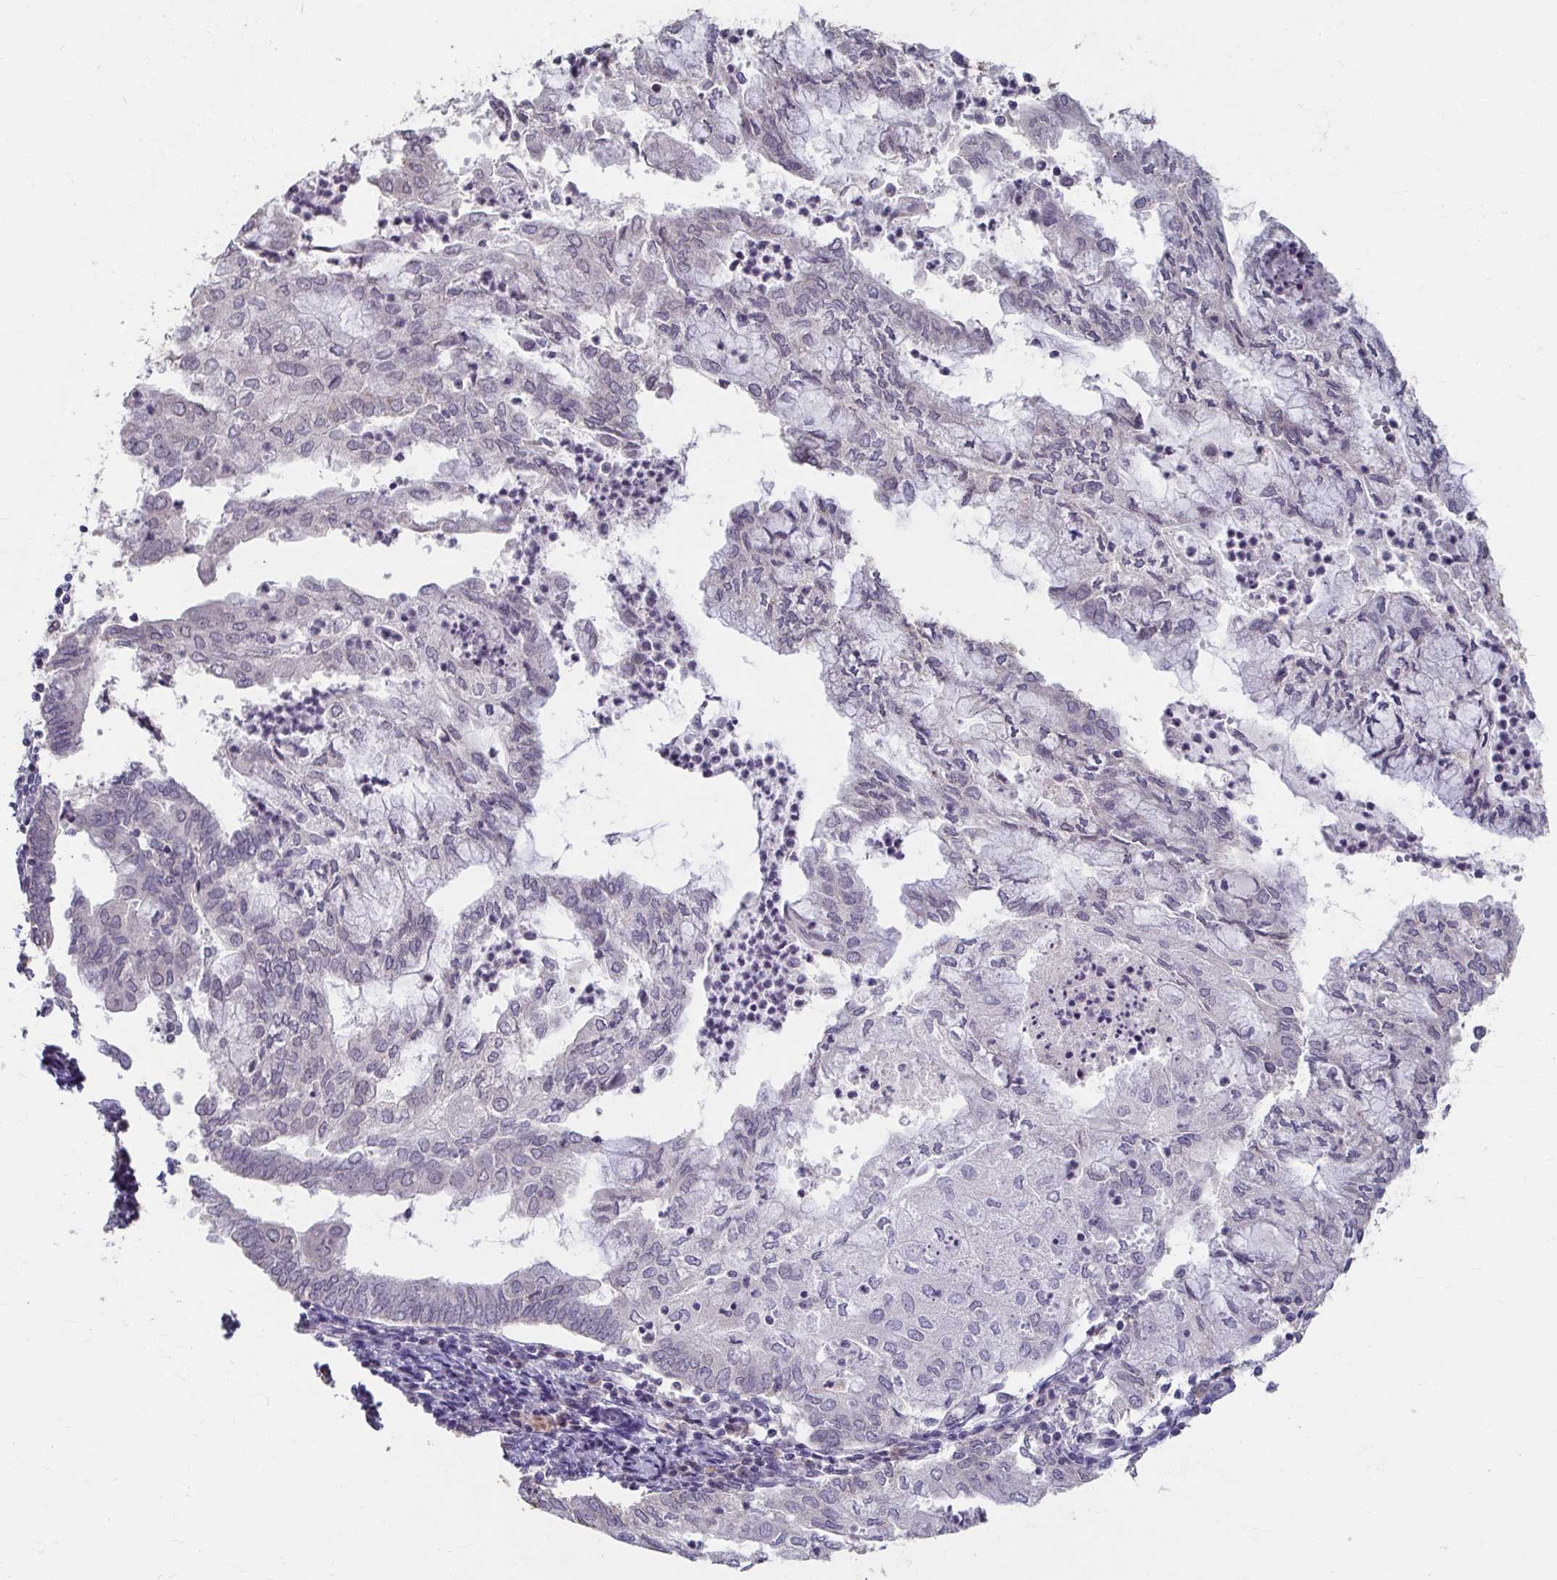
{"staining": {"intensity": "negative", "quantity": "none", "location": "none"}, "tissue": "endometrial cancer", "cell_type": "Tumor cells", "image_type": "cancer", "snomed": [{"axis": "morphology", "description": "Adenocarcinoma, NOS"}, {"axis": "topography", "description": "Endometrium"}], "caption": "An image of endometrial cancer stained for a protein demonstrates no brown staining in tumor cells.", "gene": "NUP133", "patient": {"sex": "female", "age": 75}}